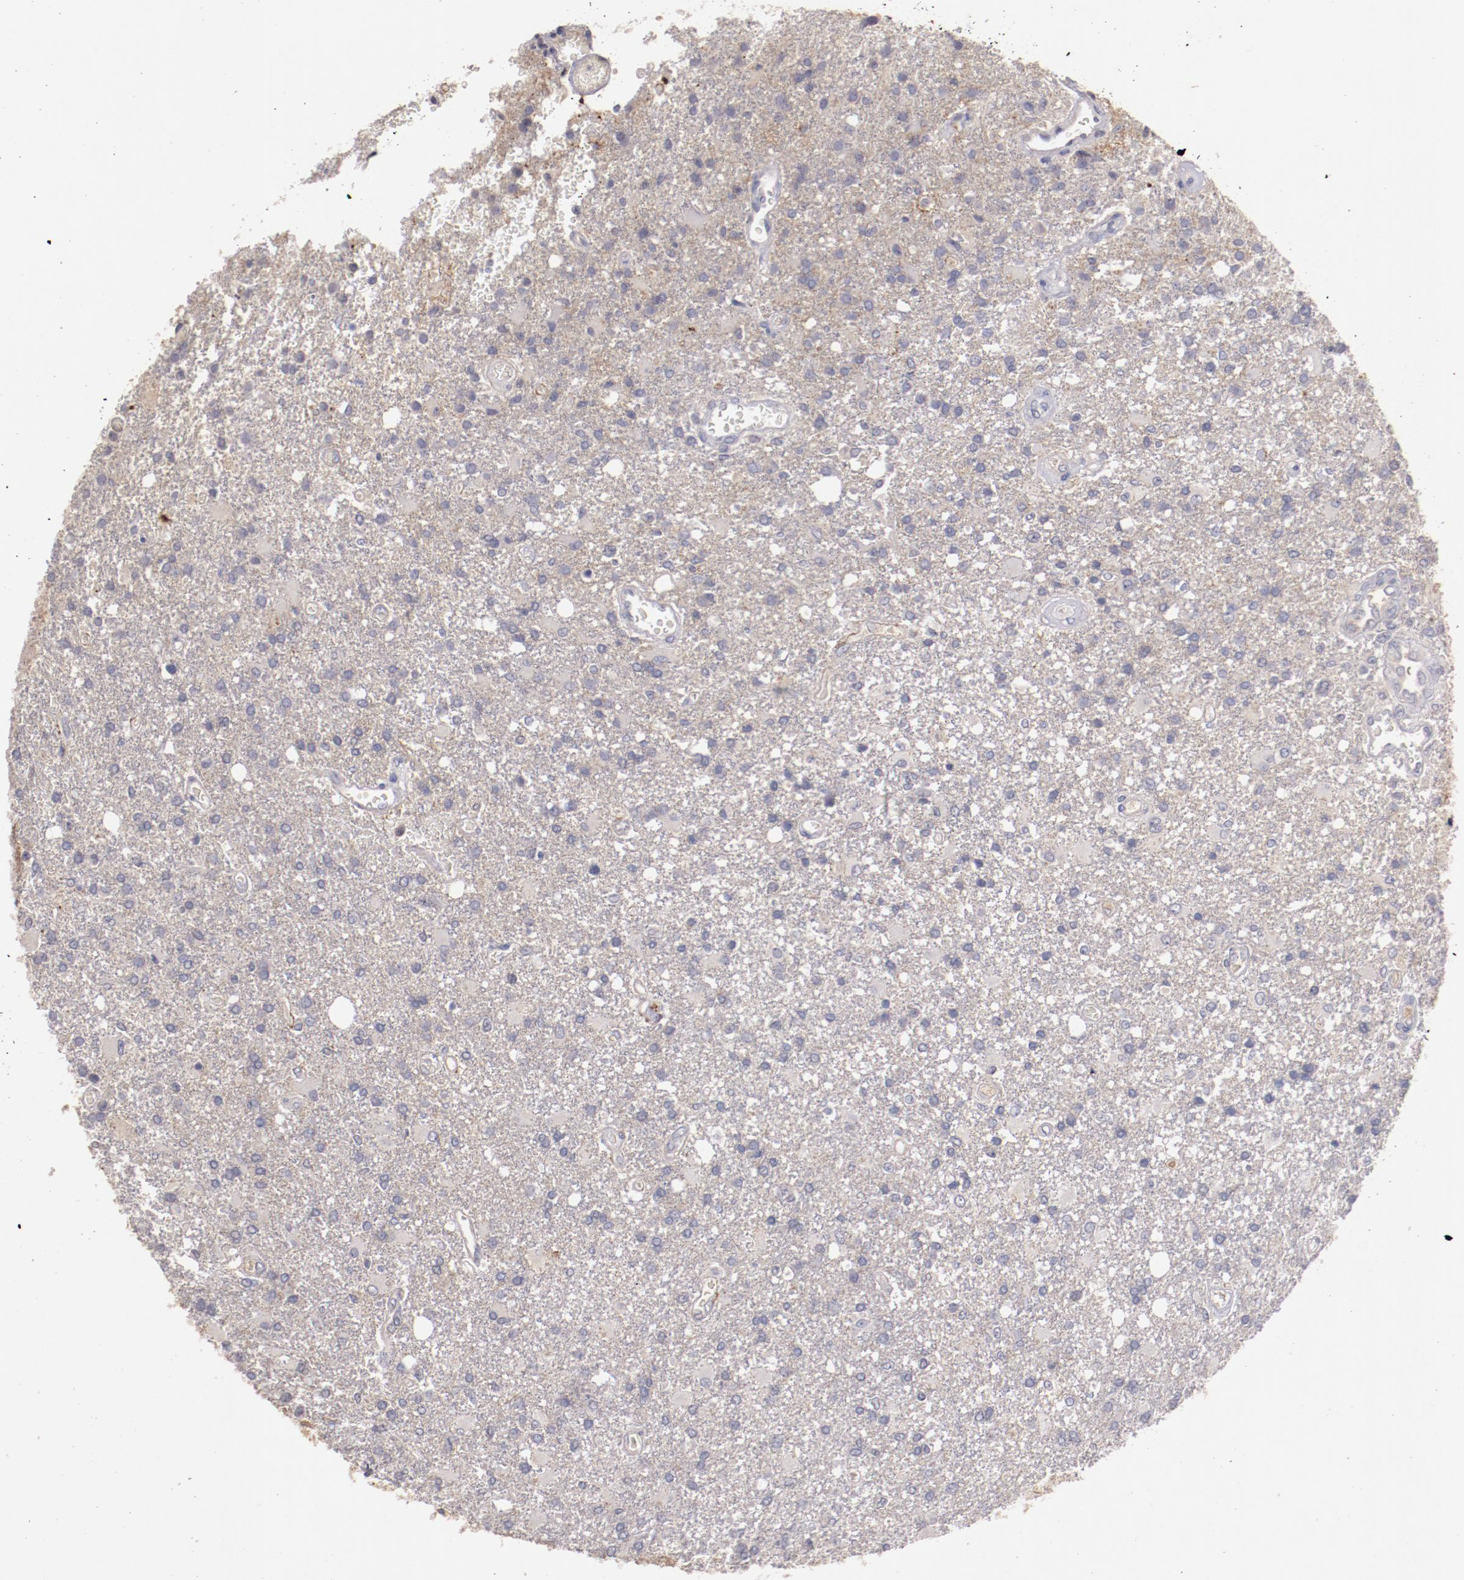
{"staining": {"intensity": "negative", "quantity": "none", "location": "none"}, "tissue": "glioma", "cell_type": "Tumor cells", "image_type": "cancer", "snomed": [{"axis": "morphology", "description": "Glioma, malignant, High grade"}, {"axis": "topography", "description": "Cerebral cortex"}], "caption": "The IHC image has no significant staining in tumor cells of glioma tissue. The staining was performed using DAB (3,3'-diaminobenzidine) to visualize the protein expression in brown, while the nuclei were stained in blue with hematoxylin (Magnification: 20x).", "gene": "MBL2", "patient": {"sex": "male", "age": 79}}